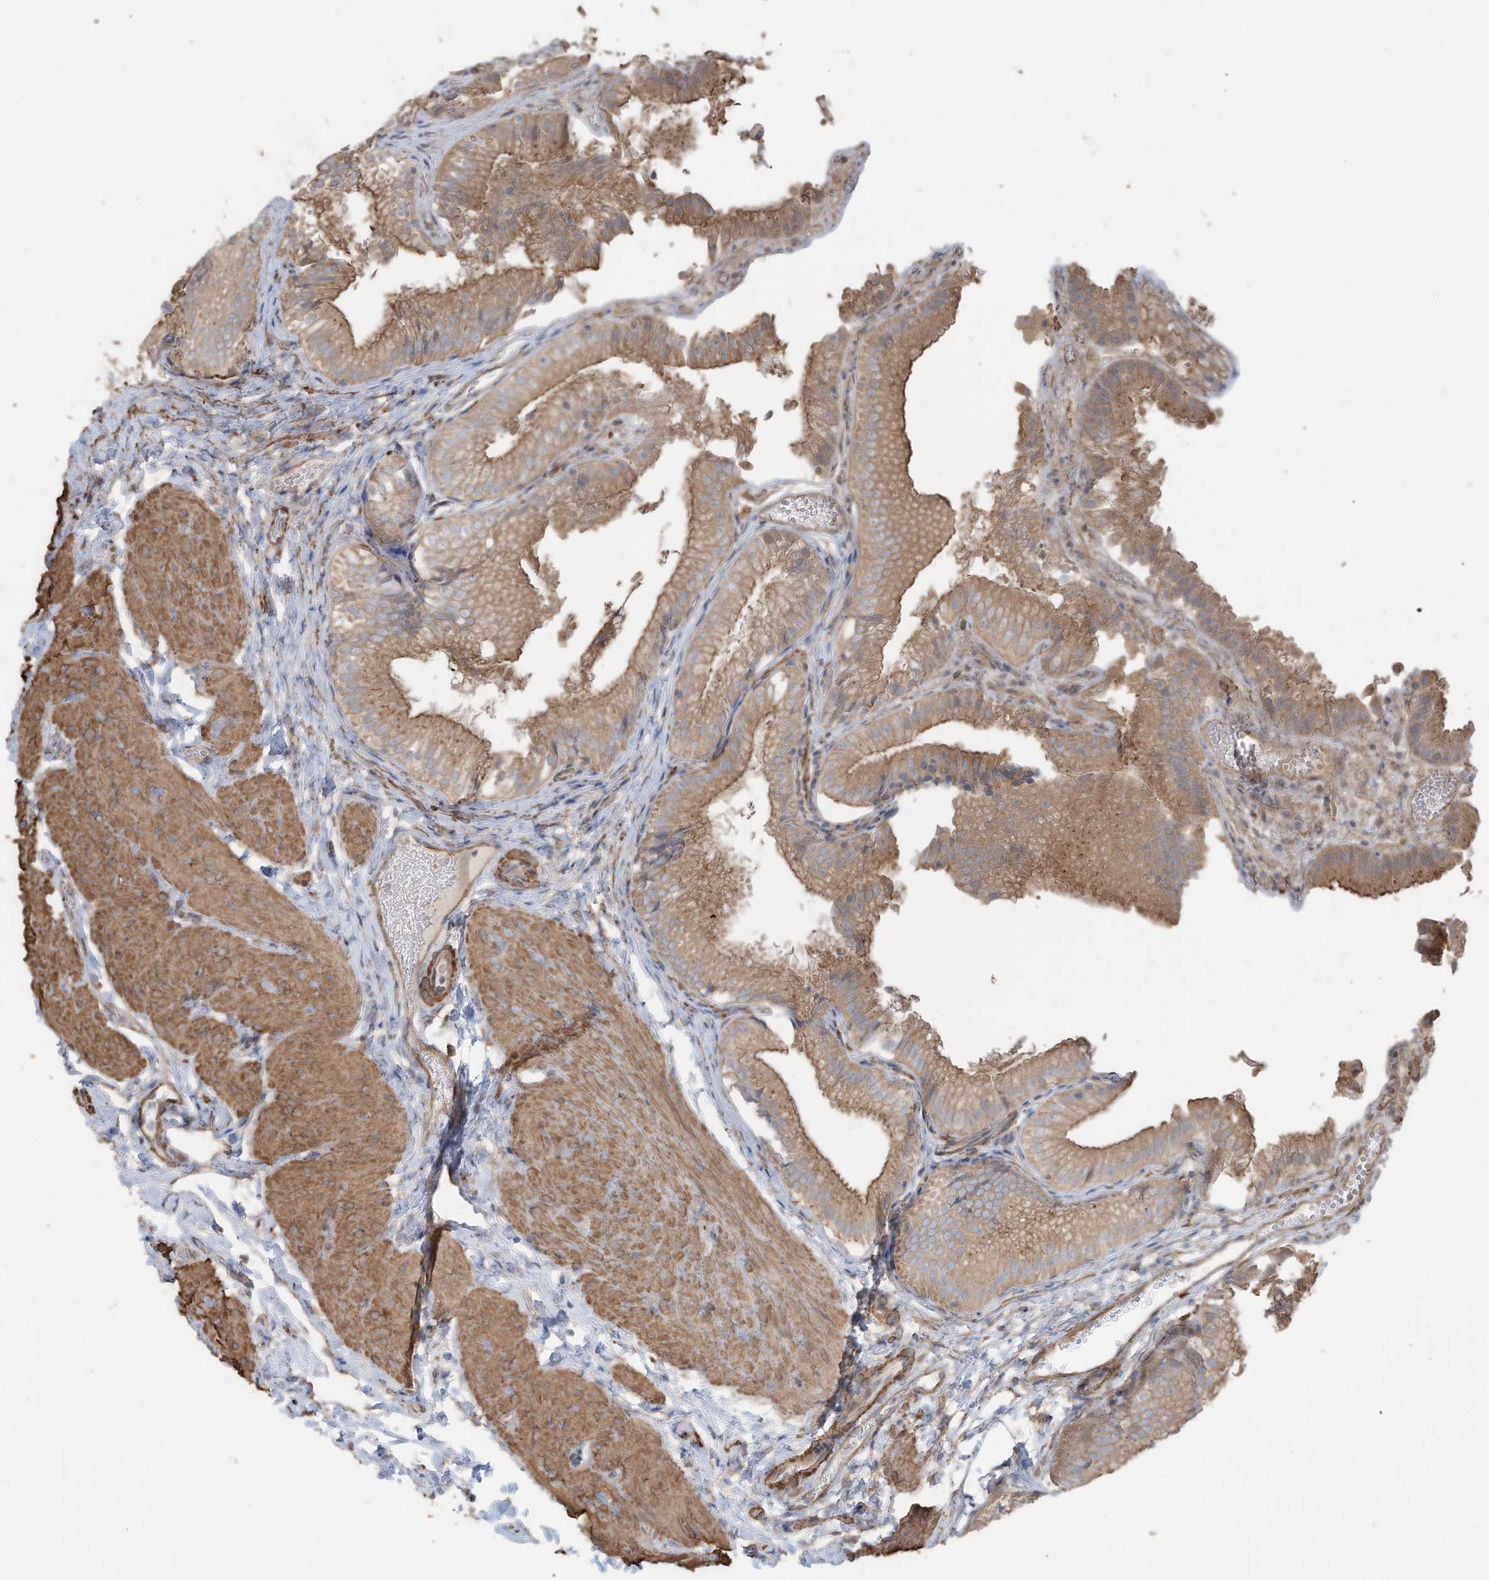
{"staining": {"intensity": "moderate", "quantity": ">75%", "location": "cytoplasmic/membranous"}, "tissue": "gallbladder", "cell_type": "Glandular cells", "image_type": "normal", "snomed": [{"axis": "morphology", "description": "Normal tissue, NOS"}, {"axis": "topography", "description": "Gallbladder"}], "caption": "An immunohistochemistry (IHC) image of benign tissue is shown. Protein staining in brown shows moderate cytoplasmic/membranous positivity in gallbladder within glandular cells.", "gene": "SLC17A7", "patient": {"sex": "female", "age": 30}}